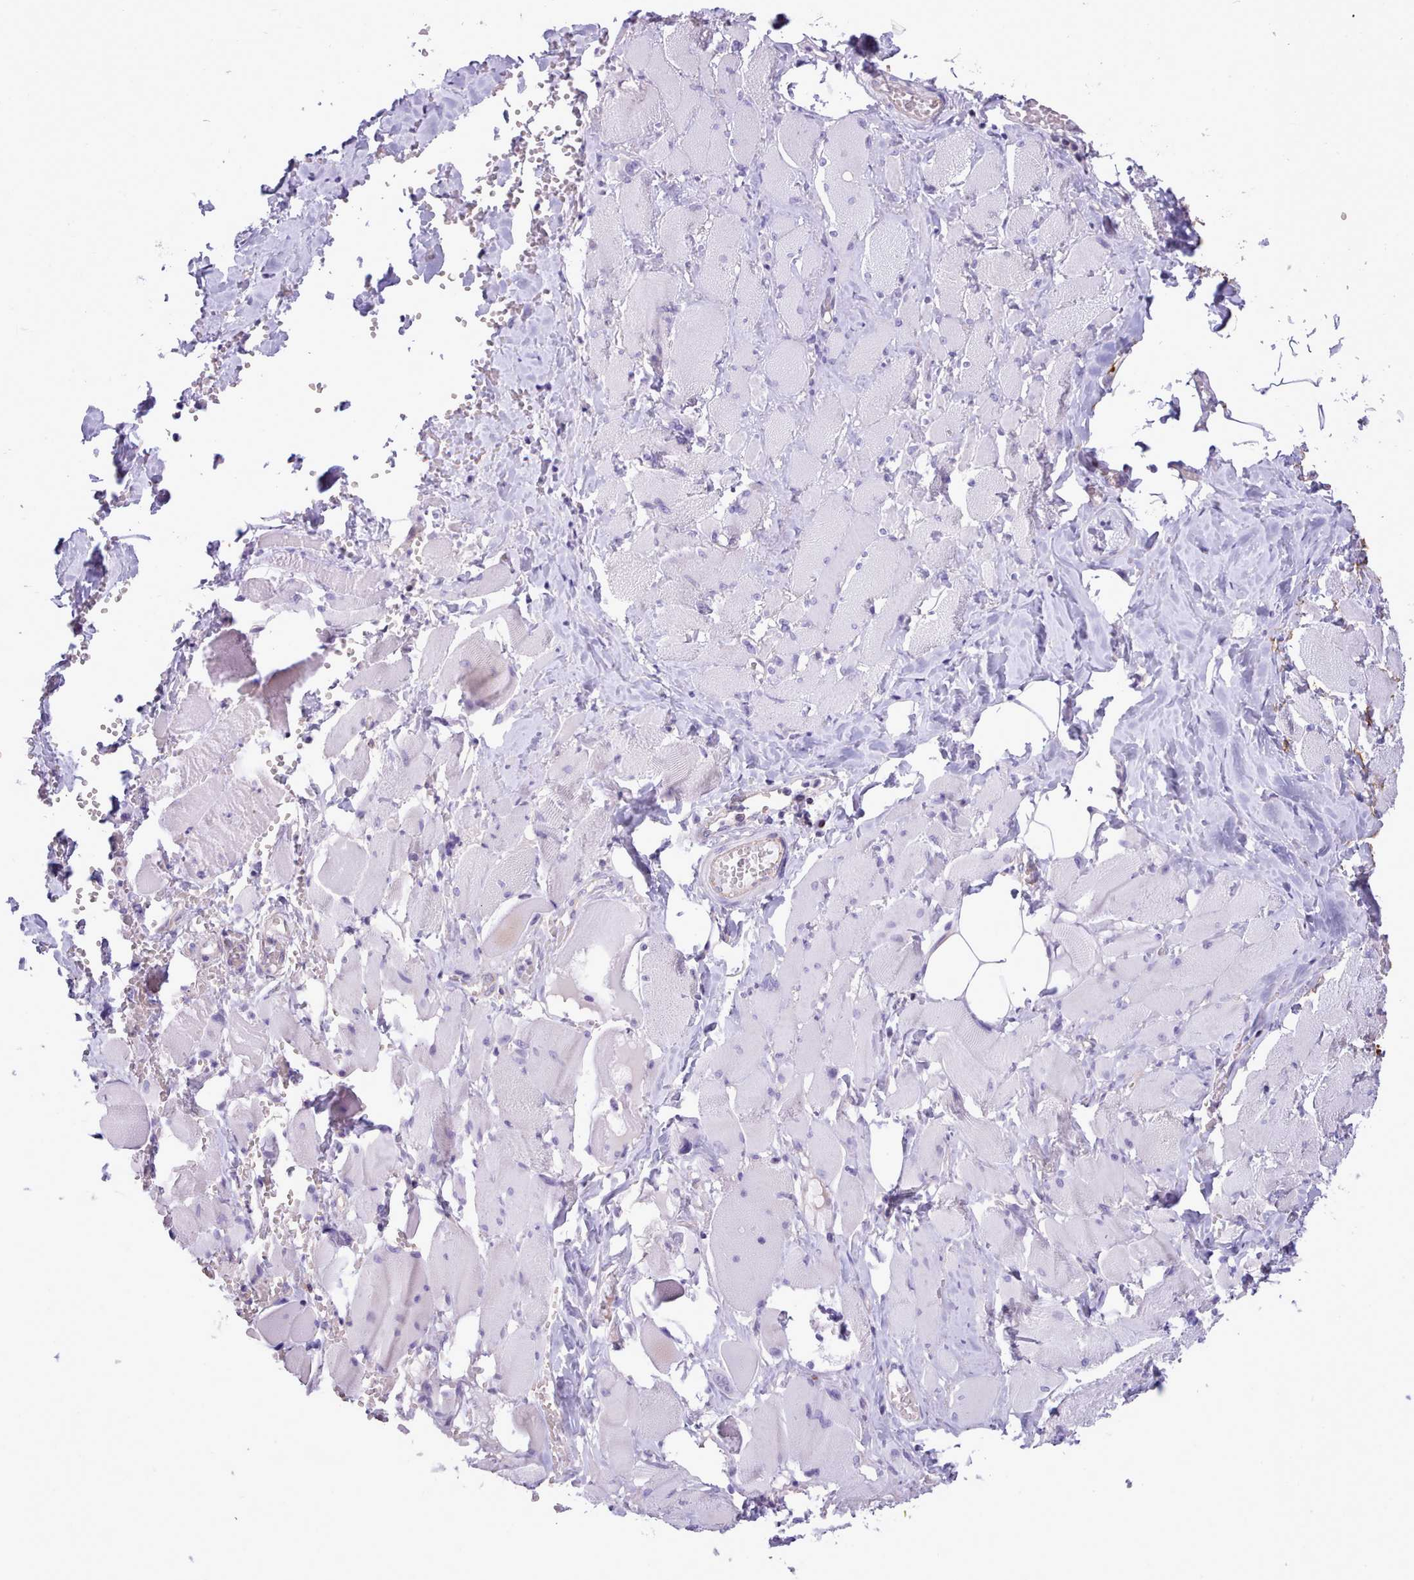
{"staining": {"intensity": "negative", "quantity": "none", "location": "none"}, "tissue": "skeletal muscle", "cell_type": "Myocytes", "image_type": "normal", "snomed": [{"axis": "morphology", "description": "Normal tissue, NOS"}, {"axis": "morphology", "description": "Basal cell carcinoma"}, {"axis": "topography", "description": "Skeletal muscle"}], "caption": "DAB immunohistochemical staining of benign human skeletal muscle demonstrates no significant positivity in myocytes.", "gene": "CYP2A13", "patient": {"sex": "female", "age": 64}}